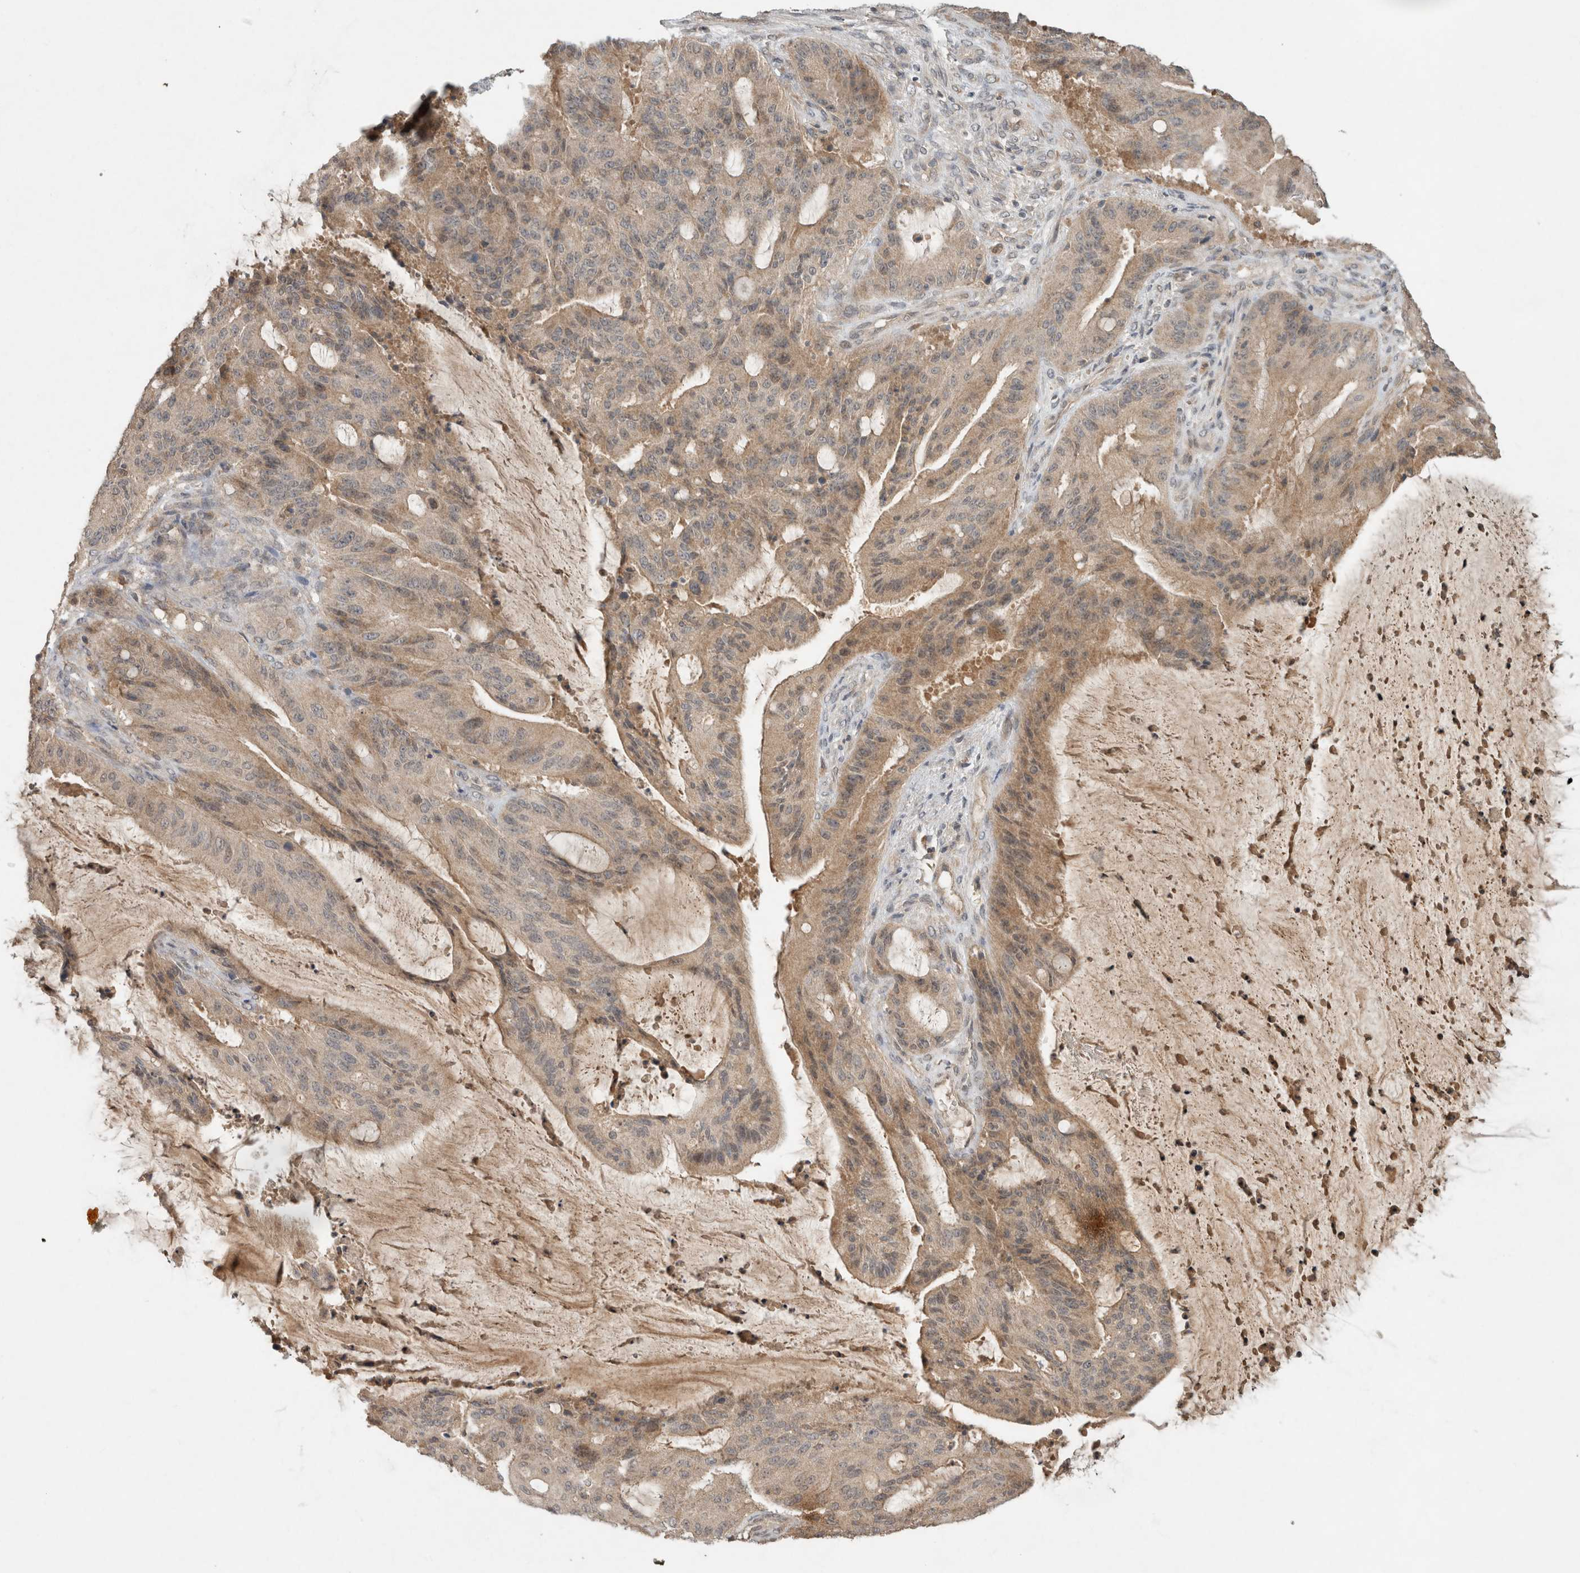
{"staining": {"intensity": "moderate", "quantity": "<25%", "location": "cytoplasmic/membranous"}, "tissue": "liver cancer", "cell_type": "Tumor cells", "image_type": "cancer", "snomed": [{"axis": "morphology", "description": "Normal tissue, NOS"}, {"axis": "morphology", "description": "Cholangiocarcinoma"}, {"axis": "topography", "description": "Liver"}, {"axis": "topography", "description": "Peripheral nerve tissue"}], "caption": "Tumor cells show low levels of moderate cytoplasmic/membranous expression in approximately <25% of cells in human cholangiocarcinoma (liver).", "gene": "LOXL2", "patient": {"sex": "female", "age": 73}}